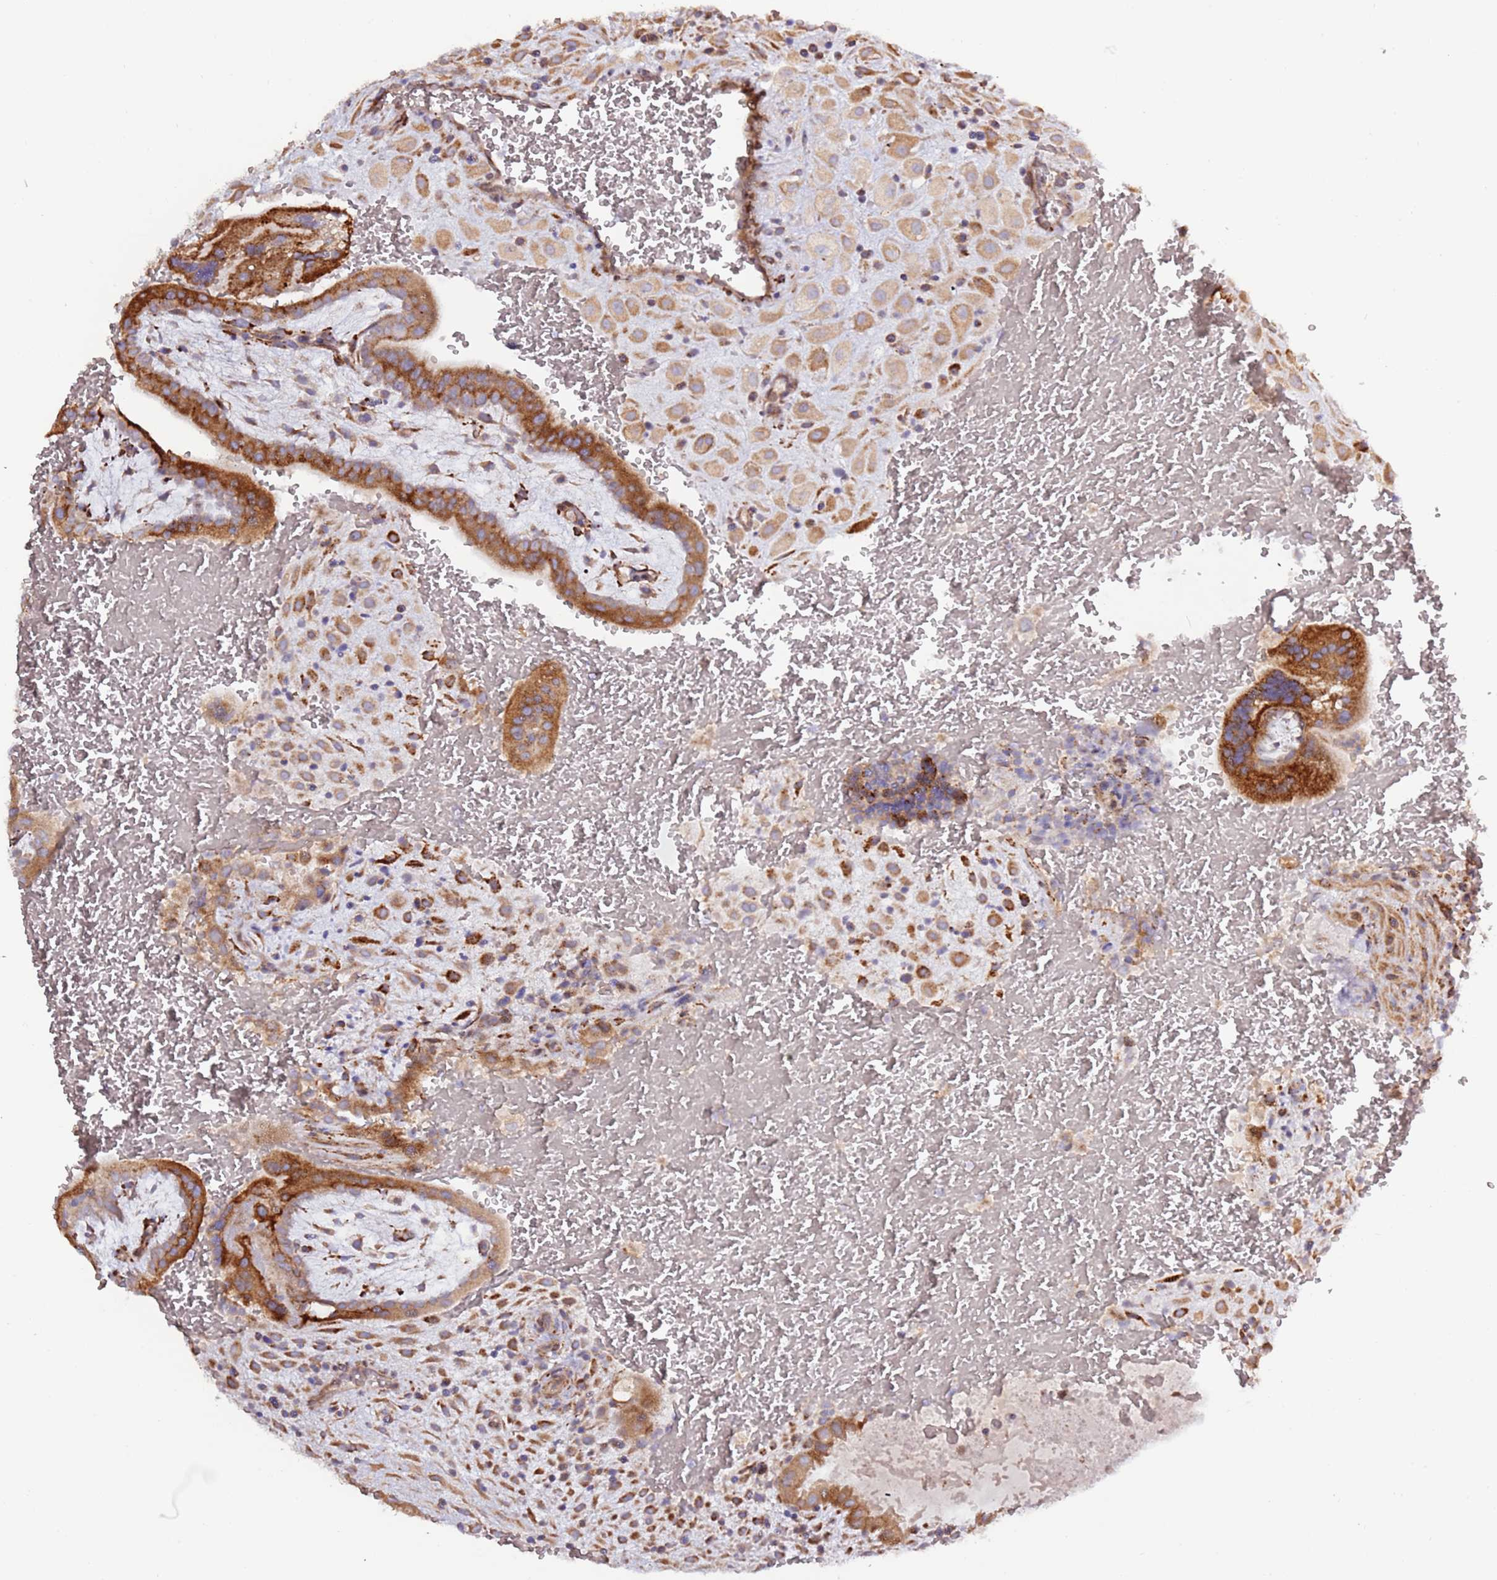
{"staining": {"intensity": "strong", "quantity": "<25%", "location": "cytoplasmic/membranous"}, "tissue": "placenta", "cell_type": "Trophoblastic cells", "image_type": "normal", "snomed": [{"axis": "morphology", "description": "Normal tissue, NOS"}, {"axis": "topography", "description": "Placenta"}], "caption": "Immunohistochemical staining of normal human placenta reveals medium levels of strong cytoplasmic/membranous expression in approximately <25% of trophoblastic cells.", "gene": "HSD17B7", "patient": {"sex": "female", "age": 35}}